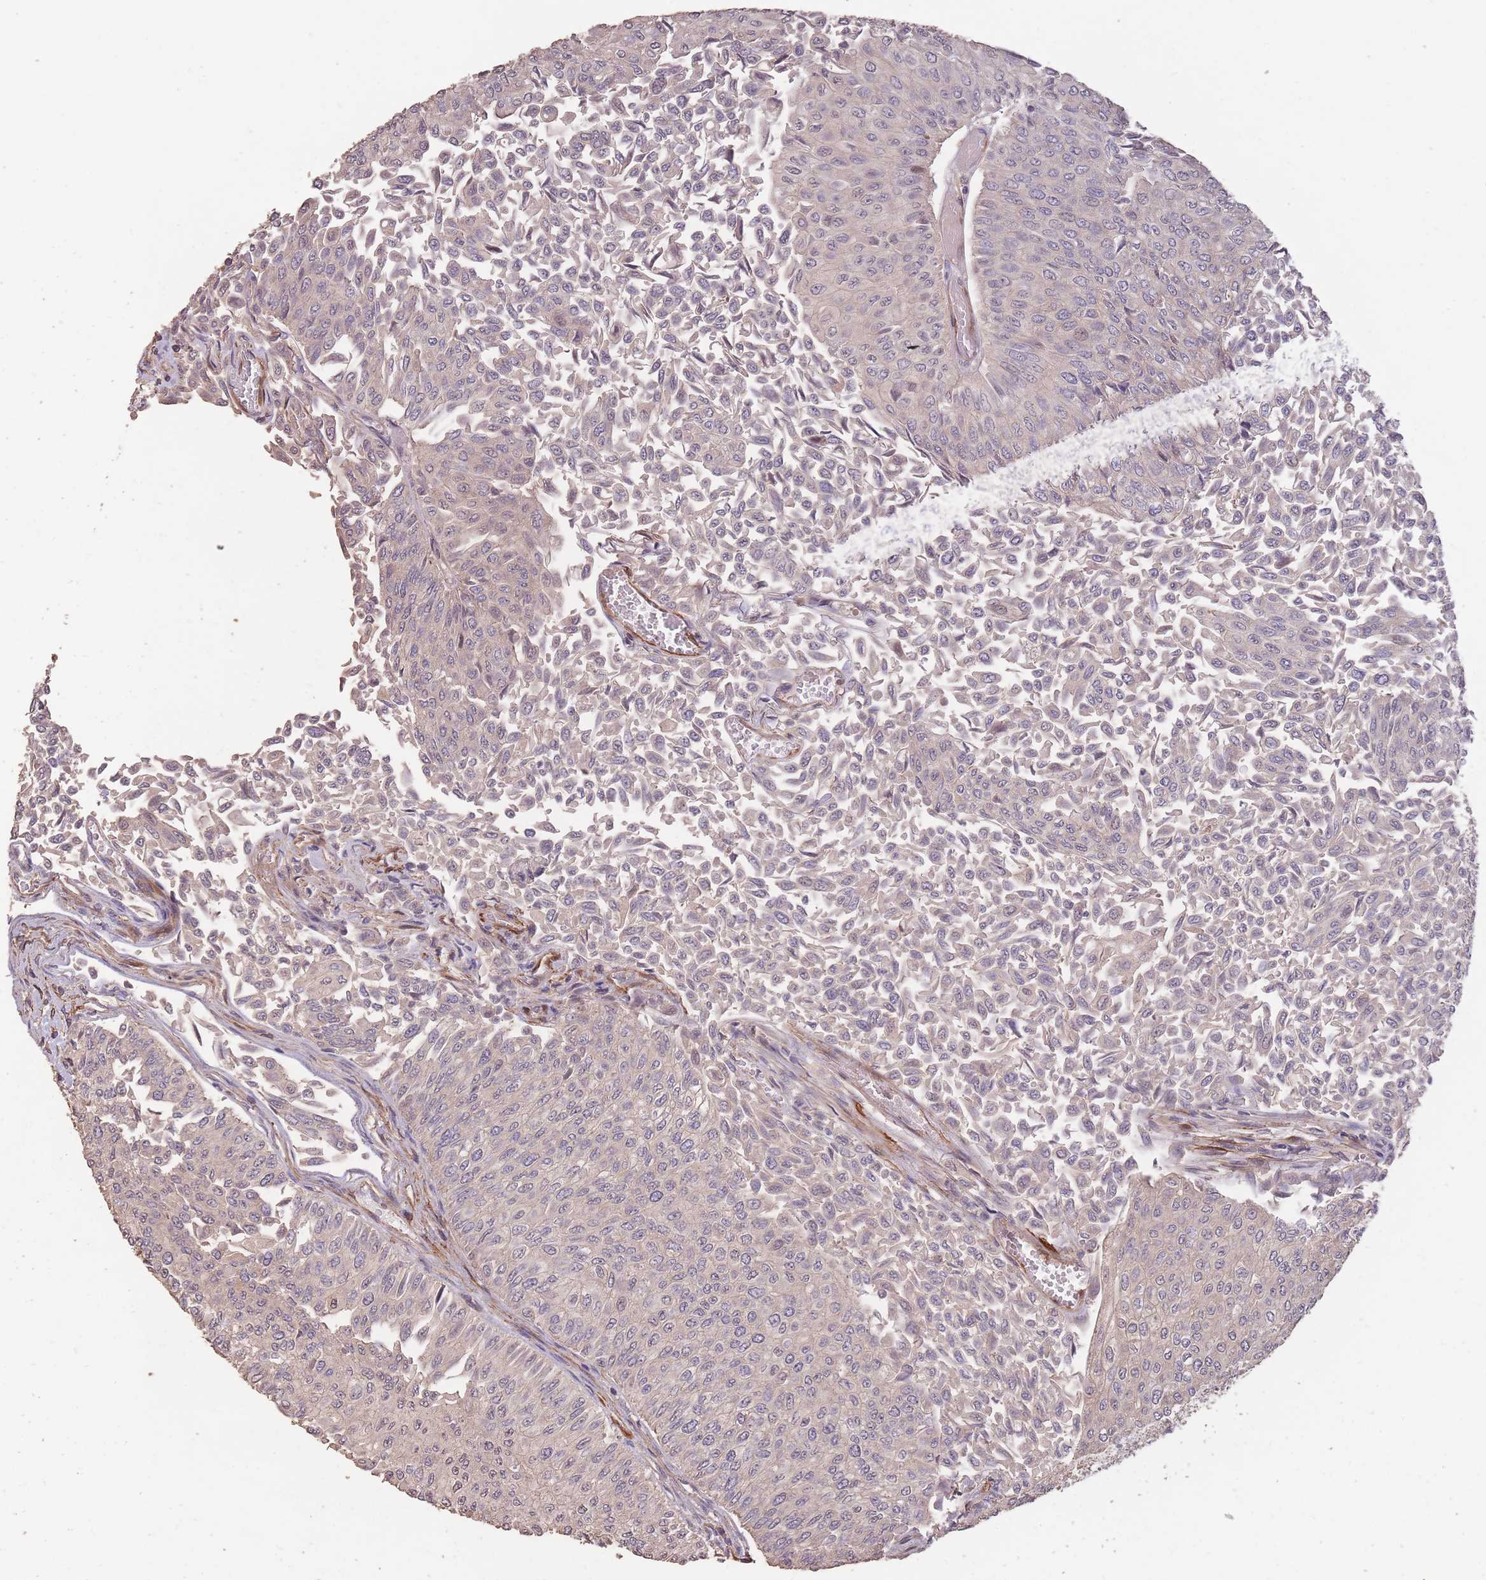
{"staining": {"intensity": "weak", "quantity": "25%-75%", "location": "cytoplasmic/membranous,nuclear"}, "tissue": "urothelial cancer", "cell_type": "Tumor cells", "image_type": "cancer", "snomed": [{"axis": "morphology", "description": "Urothelial carcinoma, NOS"}, {"axis": "topography", "description": "Urinary bladder"}], "caption": "Human urothelial cancer stained for a protein (brown) shows weak cytoplasmic/membranous and nuclear positive staining in approximately 25%-75% of tumor cells.", "gene": "NLRC4", "patient": {"sex": "male", "age": 59}}